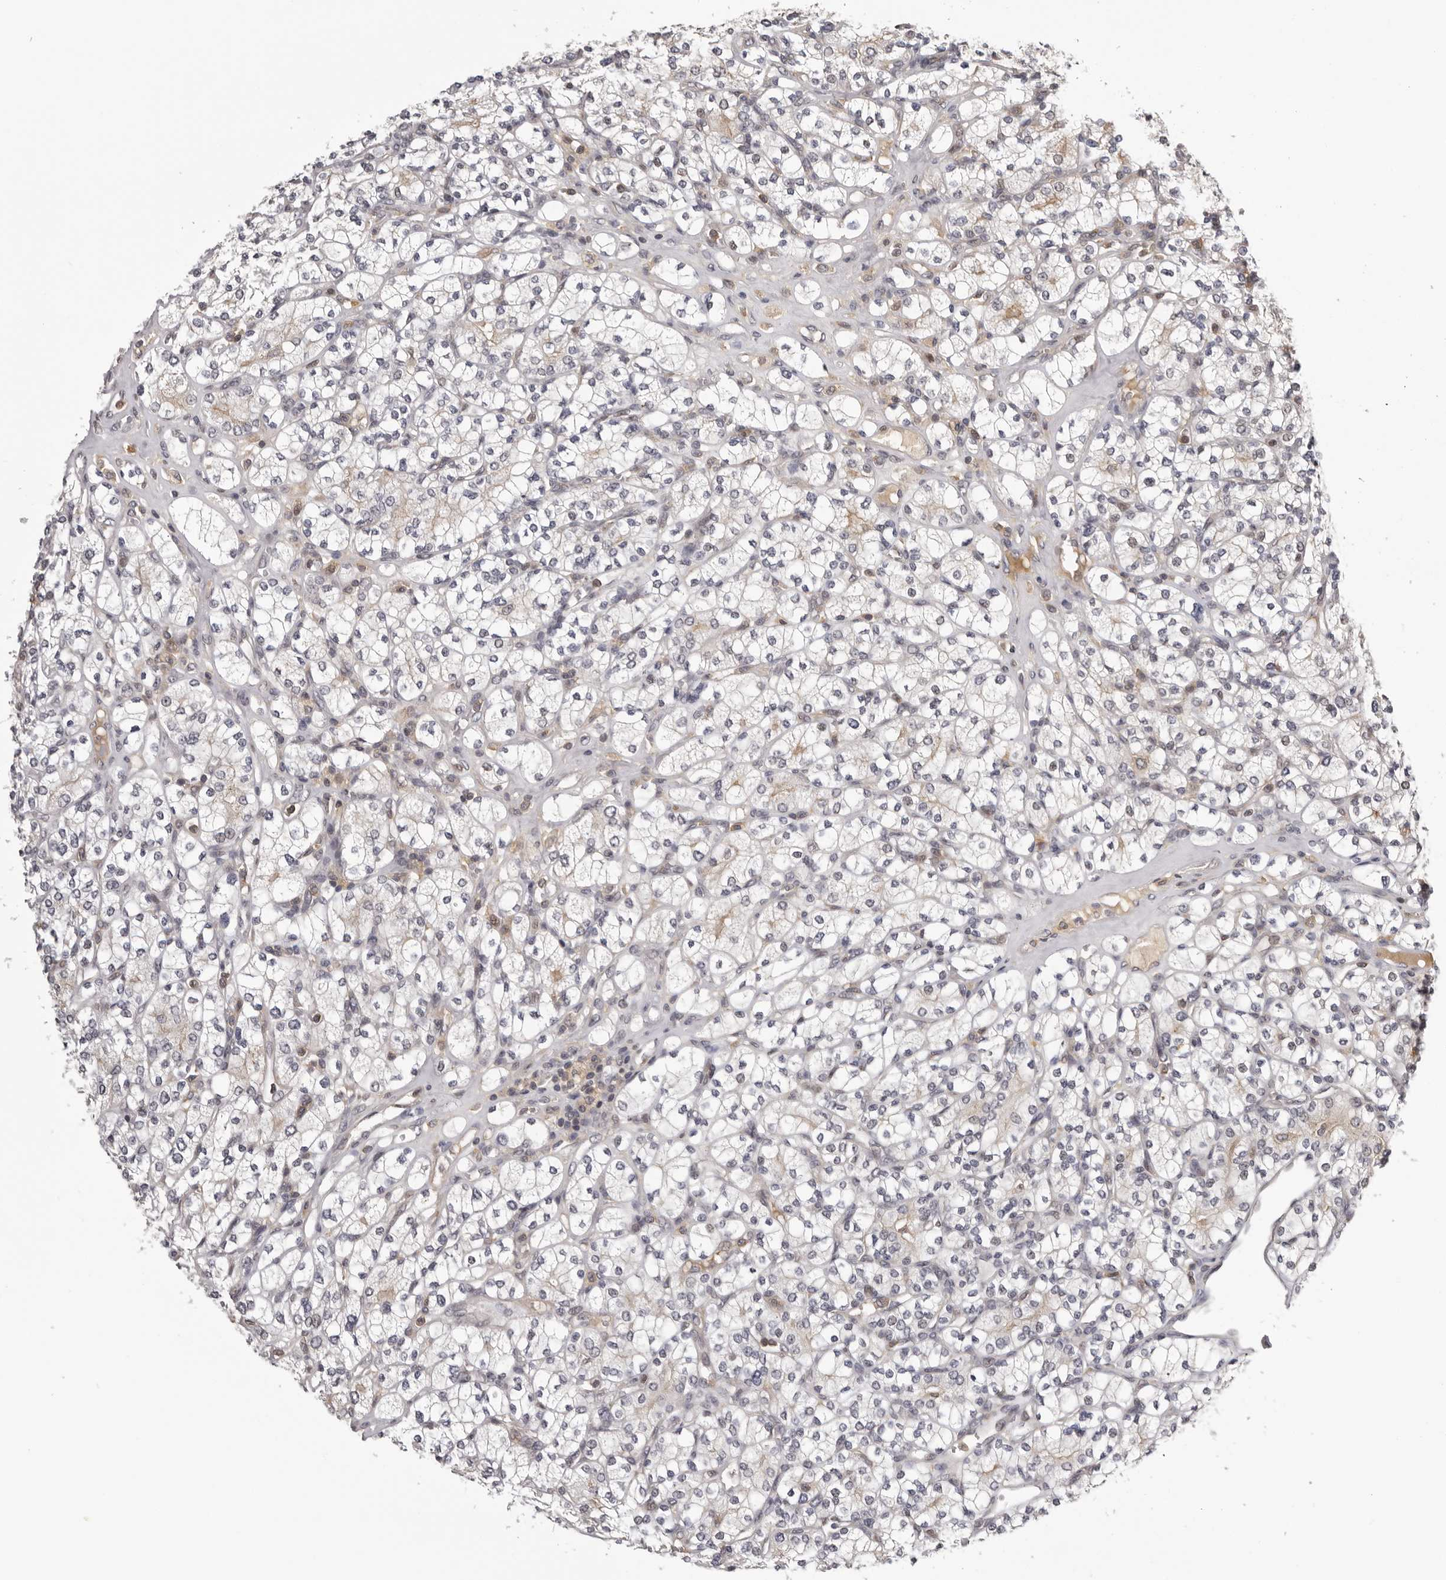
{"staining": {"intensity": "weak", "quantity": "<25%", "location": "cytoplasmic/membranous"}, "tissue": "renal cancer", "cell_type": "Tumor cells", "image_type": "cancer", "snomed": [{"axis": "morphology", "description": "Adenocarcinoma, NOS"}, {"axis": "topography", "description": "Kidney"}], "caption": "Adenocarcinoma (renal) stained for a protein using IHC reveals no expression tumor cells.", "gene": "KIF2B", "patient": {"sex": "male", "age": 77}}